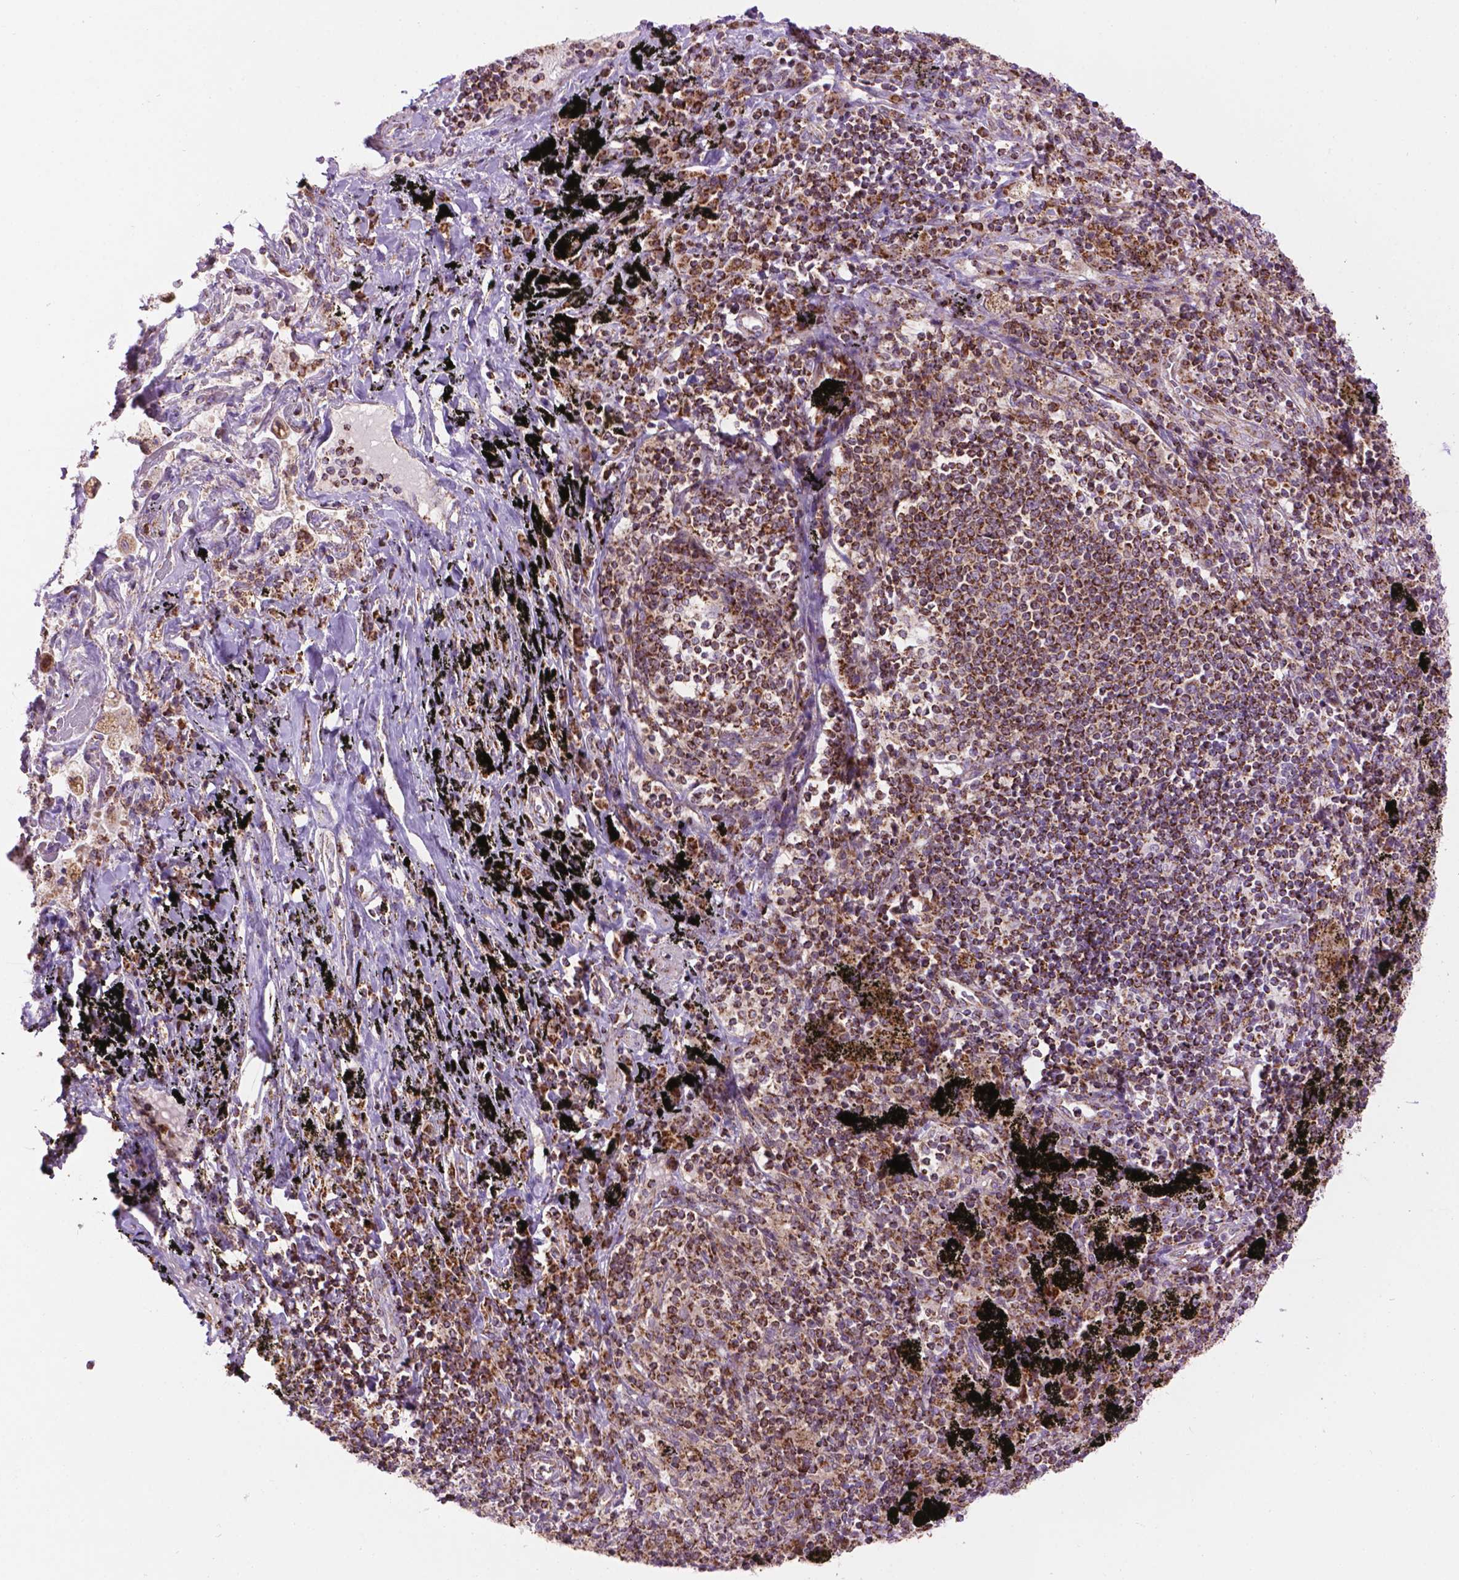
{"staining": {"intensity": "weak", "quantity": "25%-75%", "location": "cytoplasmic/membranous"}, "tissue": "adipose tissue", "cell_type": "Adipocytes", "image_type": "normal", "snomed": [{"axis": "morphology", "description": "Normal tissue, NOS"}, {"axis": "topography", "description": "Bronchus"}, {"axis": "topography", "description": "Lung"}], "caption": "Protein staining of benign adipose tissue demonstrates weak cytoplasmic/membranous staining in about 25%-75% of adipocytes.", "gene": "PYCR3", "patient": {"sex": "female", "age": 57}}